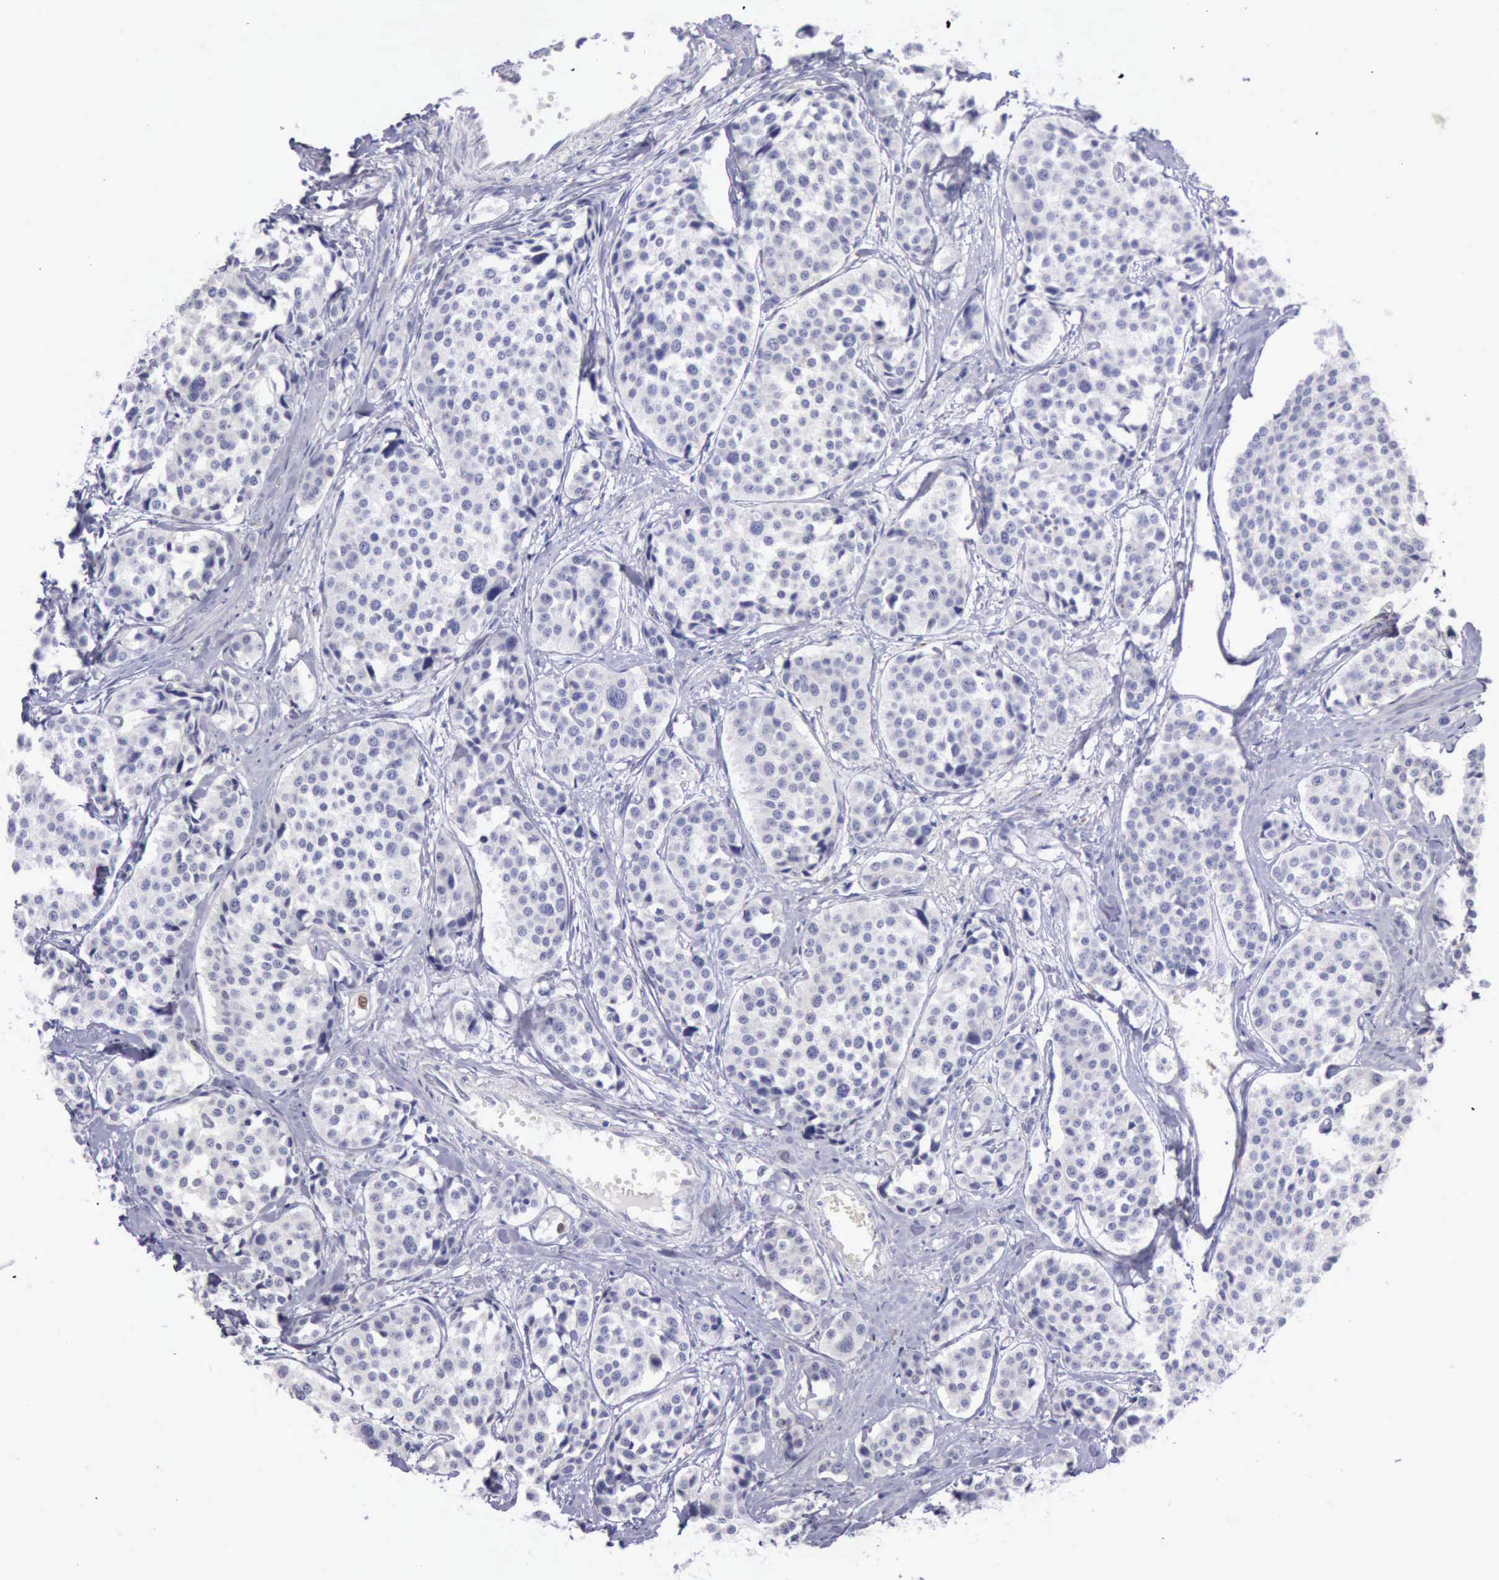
{"staining": {"intensity": "negative", "quantity": "none", "location": "none"}, "tissue": "carcinoid", "cell_type": "Tumor cells", "image_type": "cancer", "snomed": [{"axis": "morphology", "description": "Carcinoid, malignant, NOS"}, {"axis": "topography", "description": "Small intestine"}], "caption": "IHC micrograph of neoplastic tissue: carcinoid stained with DAB exhibits no significant protein positivity in tumor cells.", "gene": "CSTA", "patient": {"sex": "male", "age": 60}}